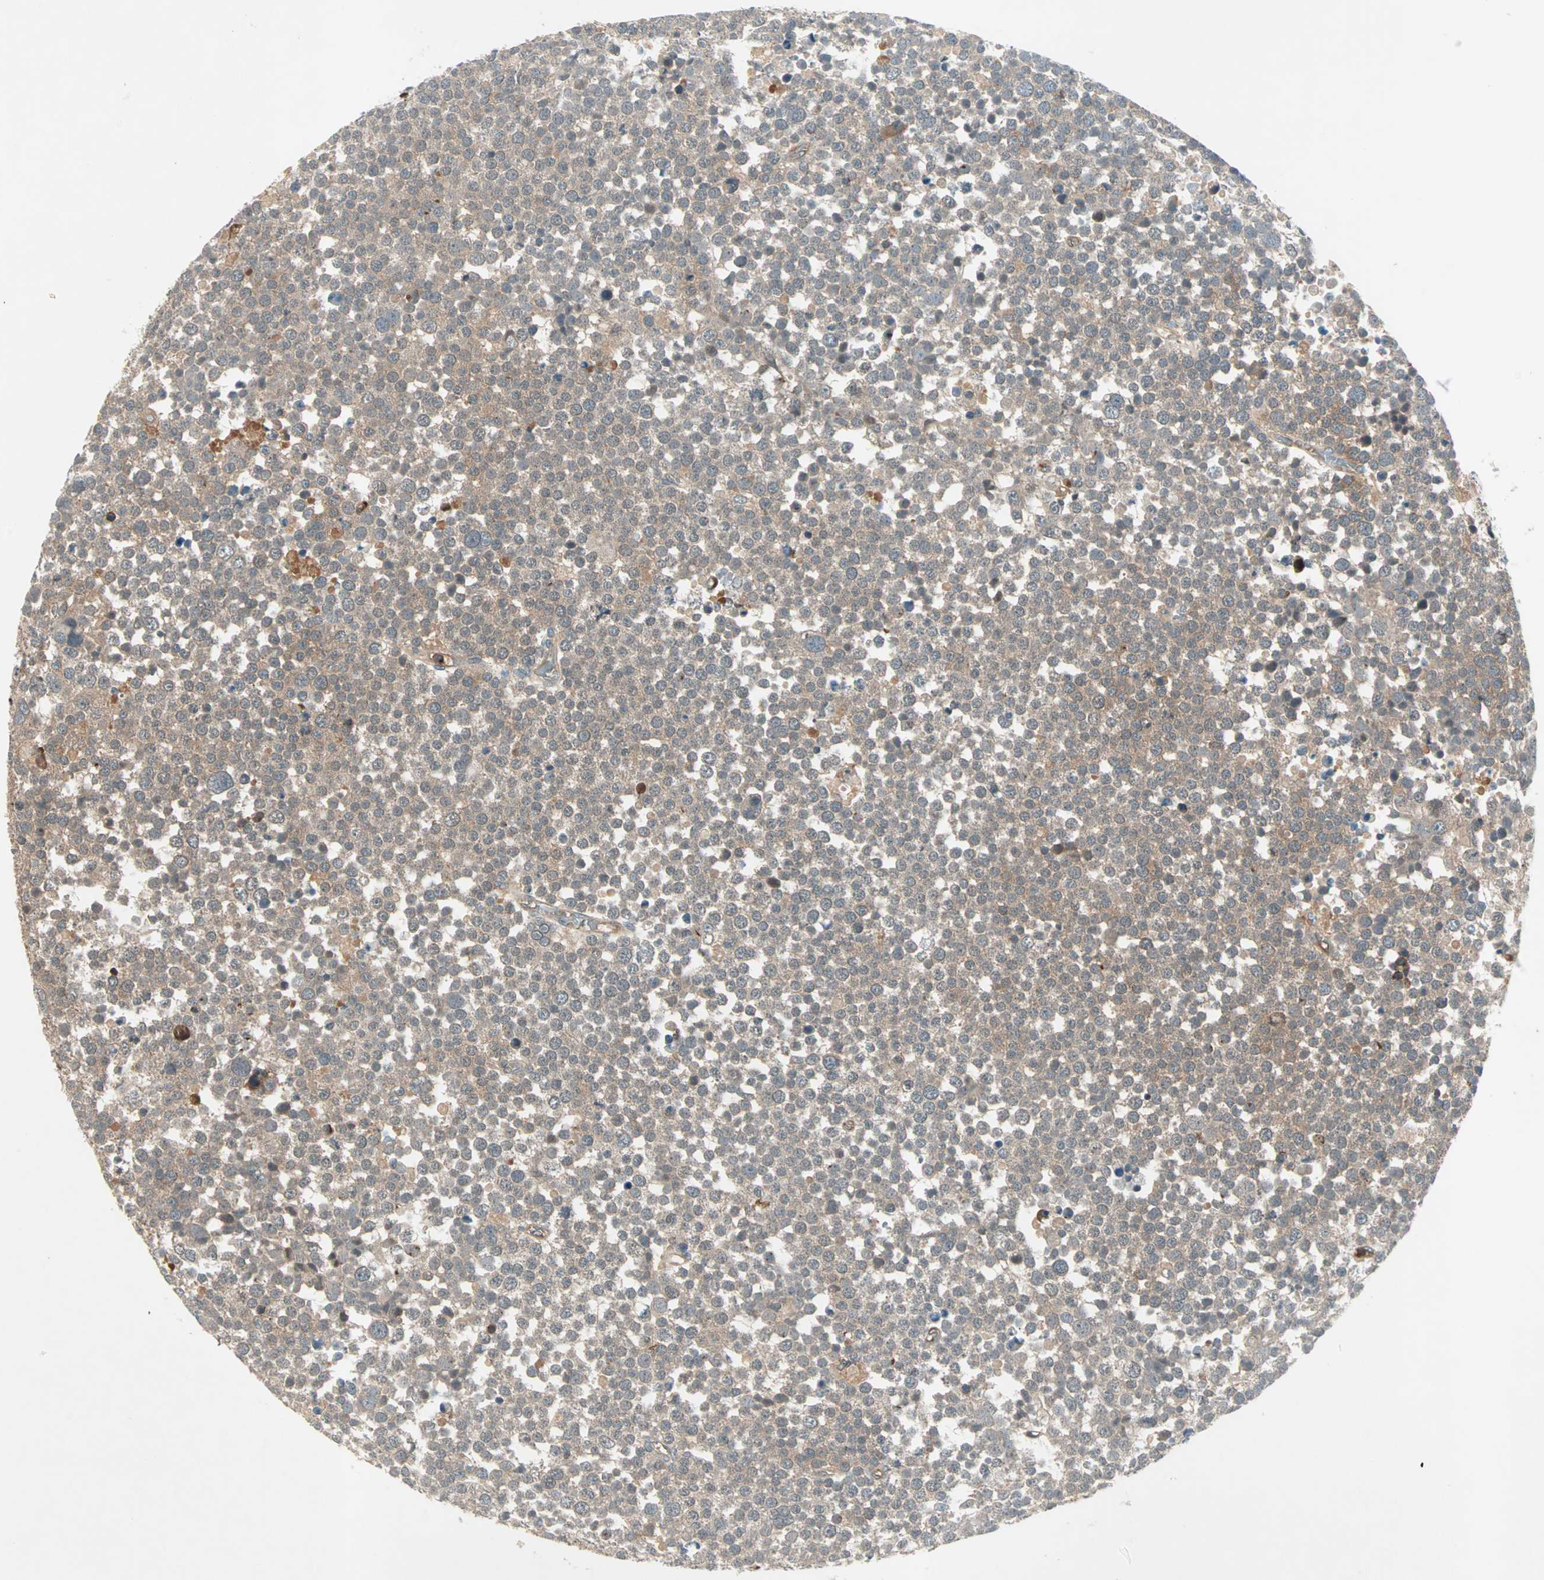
{"staining": {"intensity": "moderate", "quantity": ">75%", "location": "cytoplasmic/membranous"}, "tissue": "testis cancer", "cell_type": "Tumor cells", "image_type": "cancer", "snomed": [{"axis": "morphology", "description": "Seminoma, NOS"}, {"axis": "topography", "description": "Testis"}], "caption": "Testis cancer (seminoma) stained with a brown dye exhibits moderate cytoplasmic/membranous positive expression in approximately >75% of tumor cells.", "gene": "TEC", "patient": {"sex": "male", "age": 71}}